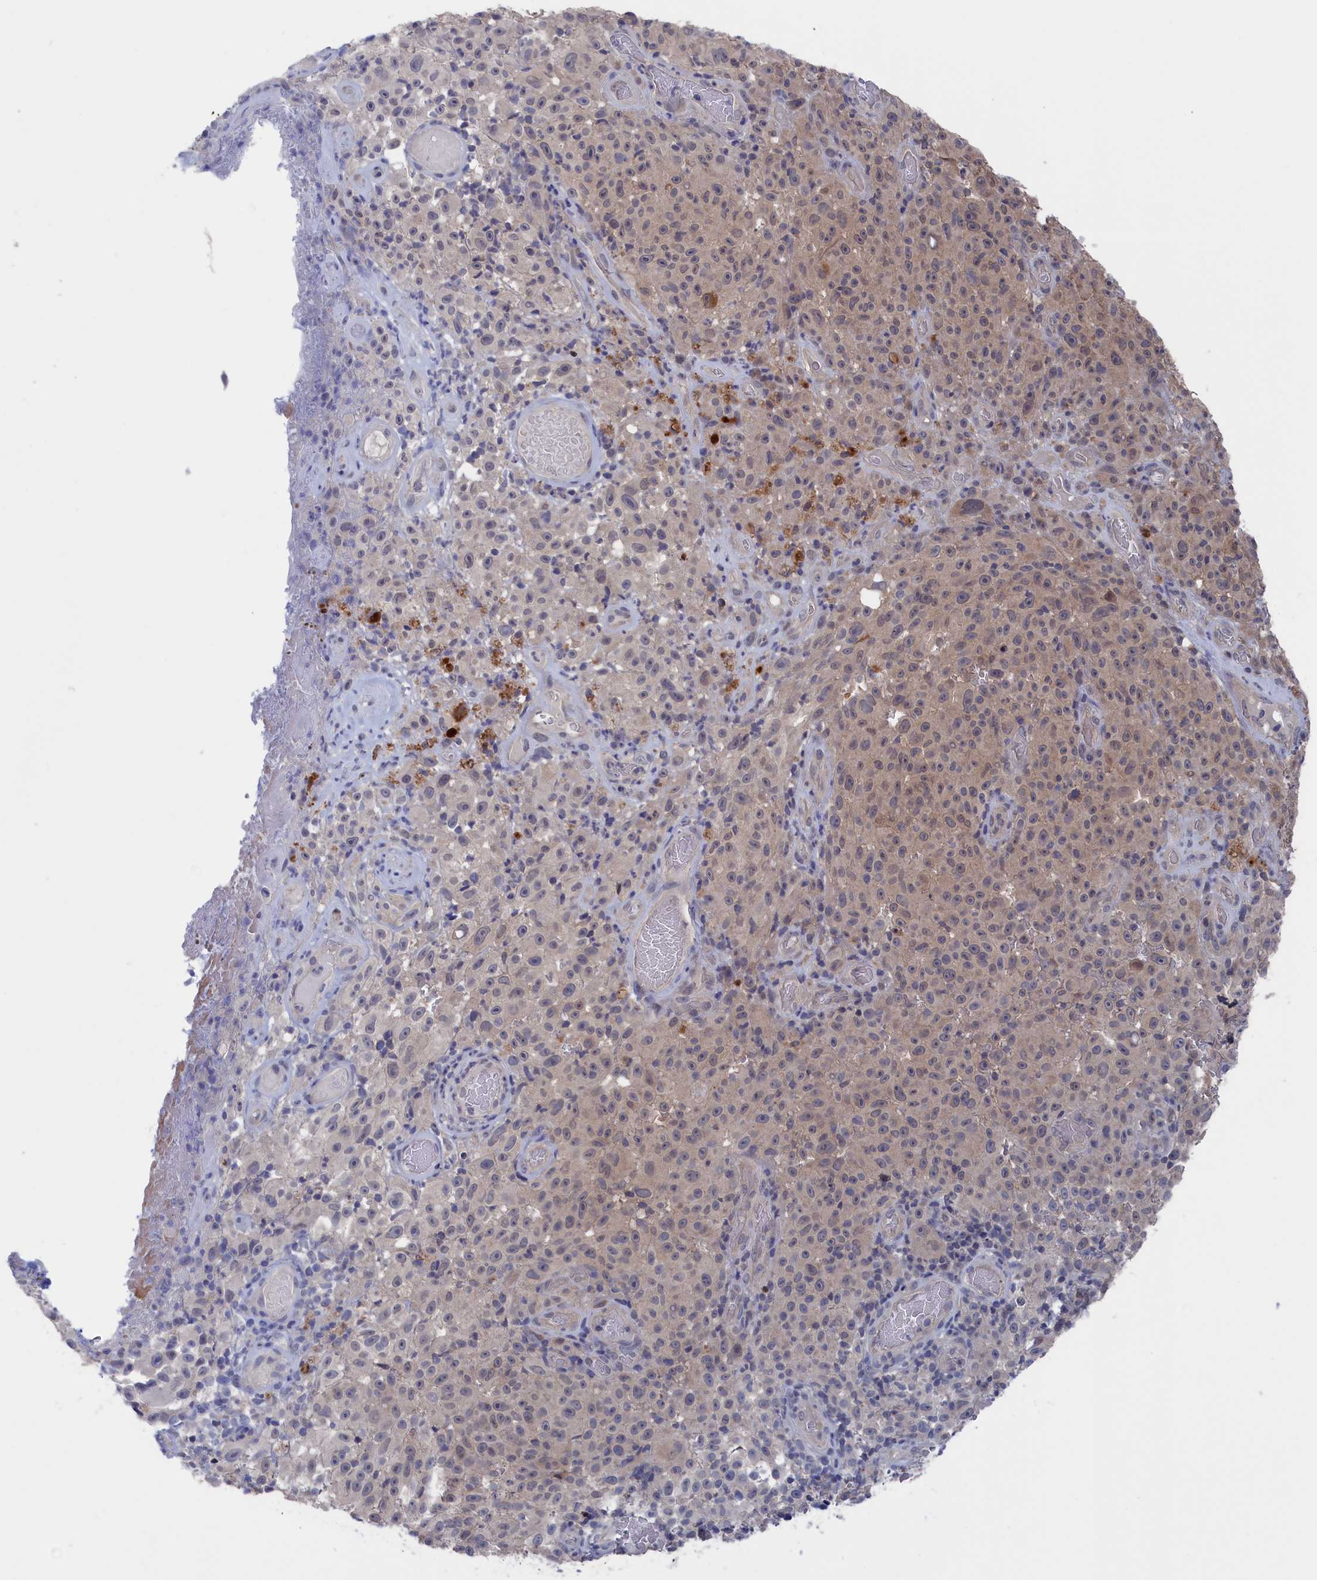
{"staining": {"intensity": "weak", "quantity": "<25%", "location": "cytoplasmic/membranous"}, "tissue": "melanoma", "cell_type": "Tumor cells", "image_type": "cancer", "snomed": [{"axis": "morphology", "description": "Malignant melanoma, NOS"}, {"axis": "topography", "description": "Skin"}], "caption": "Malignant melanoma was stained to show a protein in brown. There is no significant positivity in tumor cells.", "gene": "NUTF2", "patient": {"sex": "female", "age": 82}}